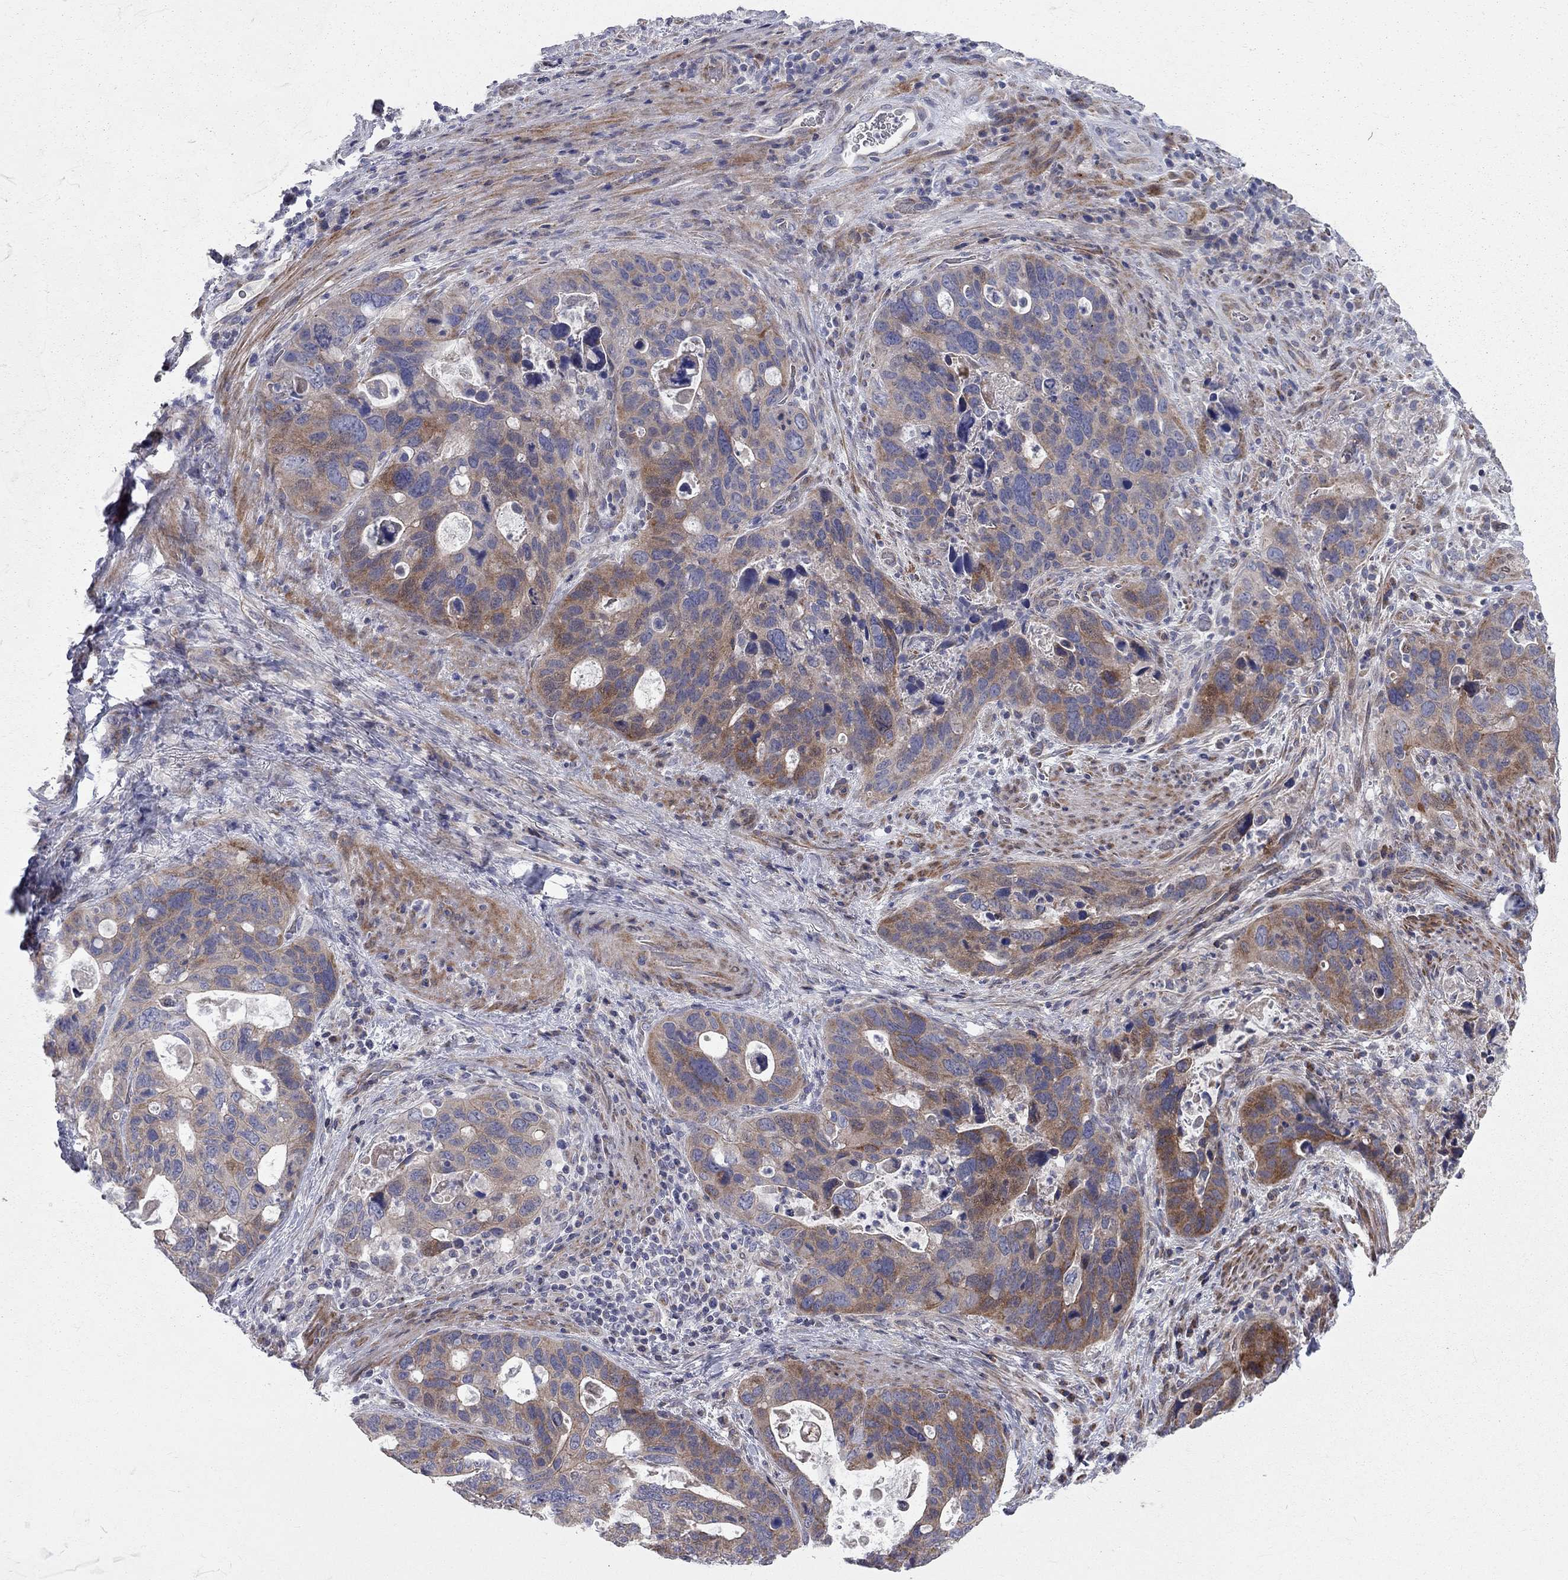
{"staining": {"intensity": "moderate", "quantity": "25%-75%", "location": "cytoplasmic/membranous"}, "tissue": "stomach cancer", "cell_type": "Tumor cells", "image_type": "cancer", "snomed": [{"axis": "morphology", "description": "Adenocarcinoma, NOS"}, {"axis": "topography", "description": "Stomach"}], "caption": "Stomach cancer stained with a brown dye shows moderate cytoplasmic/membranous positive expression in approximately 25%-75% of tumor cells.", "gene": "KANSL1L", "patient": {"sex": "male", "age": 54}}